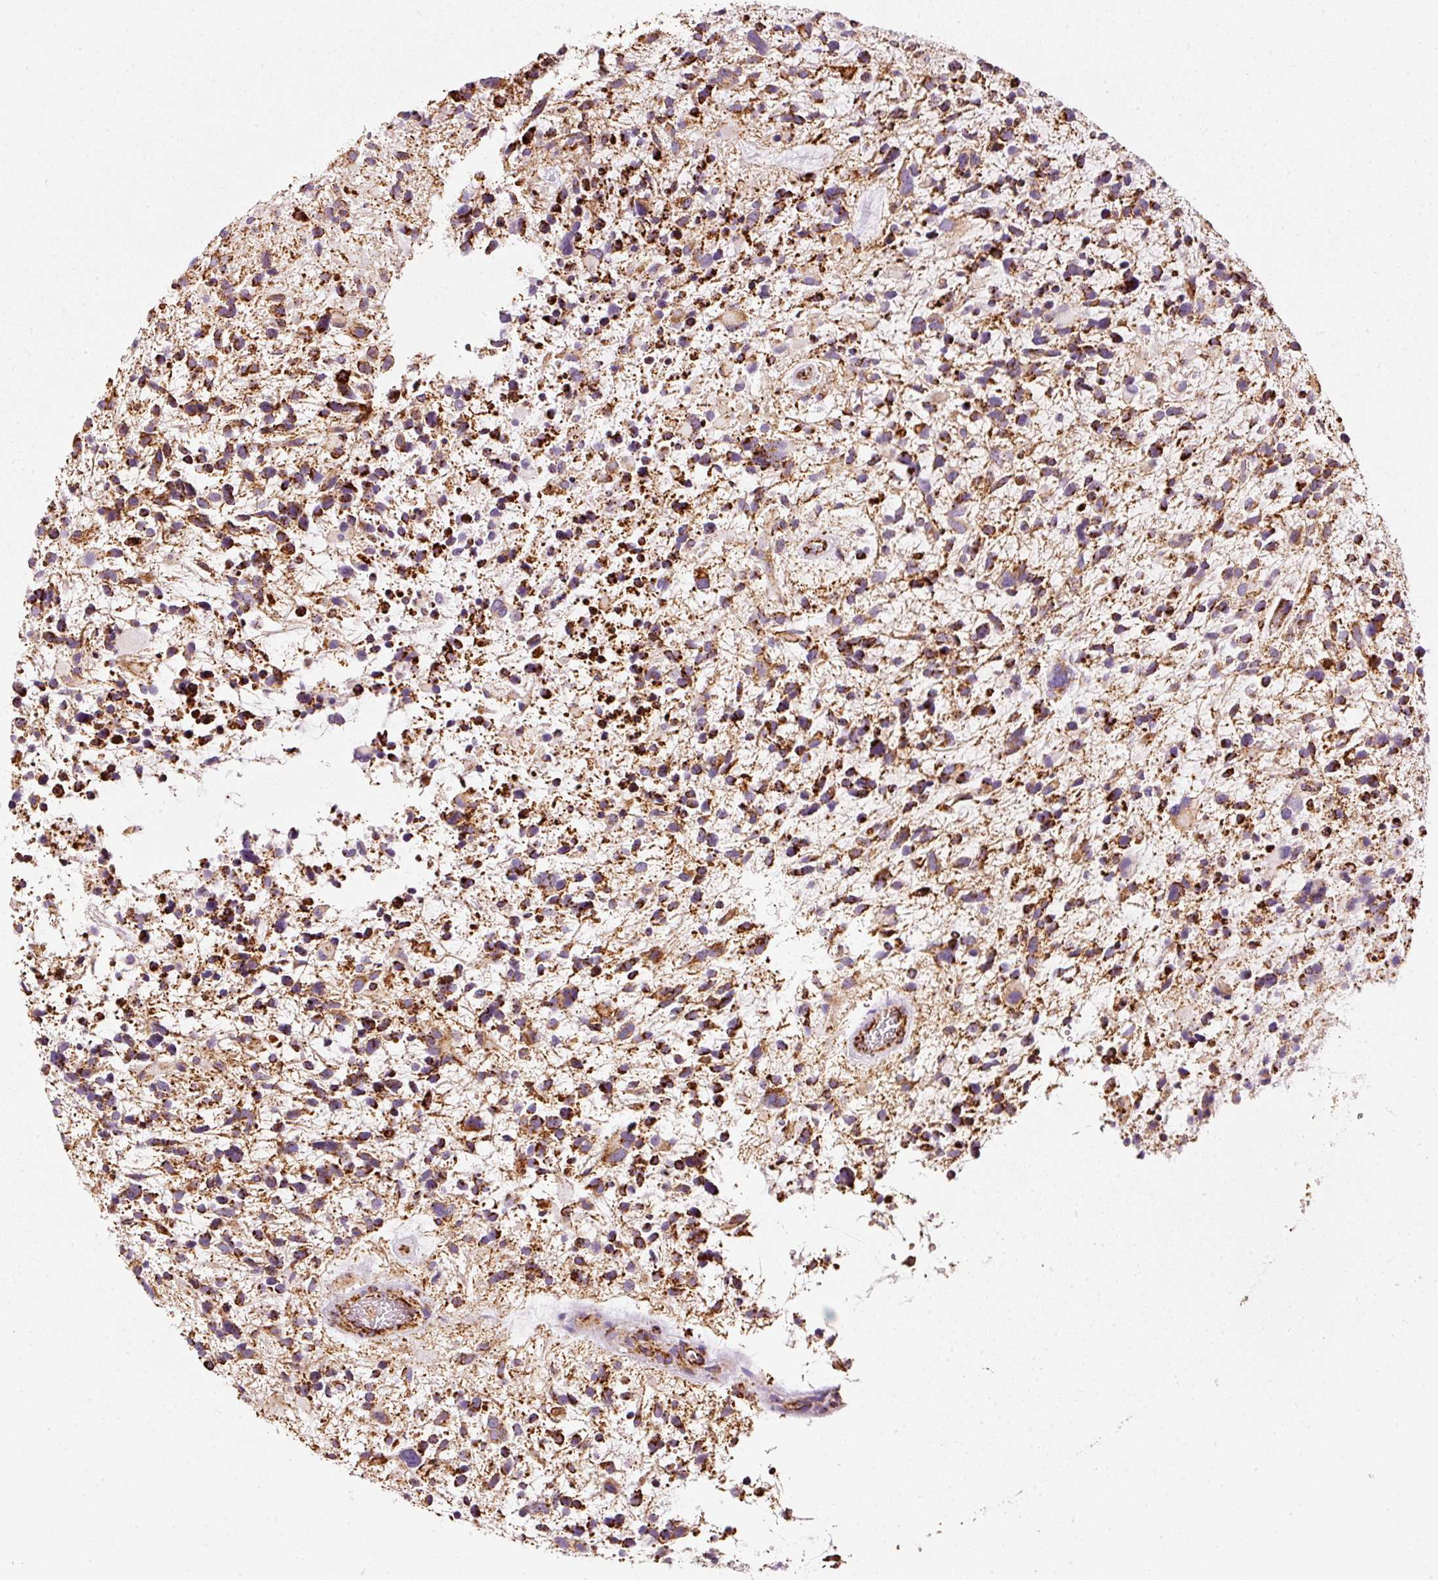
{"staining": {"intensity": "strong", "quantity": ">75%", "location": "cytoplasmic/membranous"}, "tissue": "glioma", "cell_type": "Tumor cells", "image_type": "cancer", "snomed": [{"axis": "morphology", "description": "Glioma, malignant, High grade"}, {"axis": "topography", "description": "Brain"}], "caption": "This photomicrograph demonstrates high-grade glioma (malignant) stained with immunohistochemistry to label a protein in brown. The cytoplasmic/membranous of tumor cells show strong positivity for the protein. Nuclei are counter-stained blue.", "gene": "MT-CO2", "patient": {"sex": "female", "age": 11}}